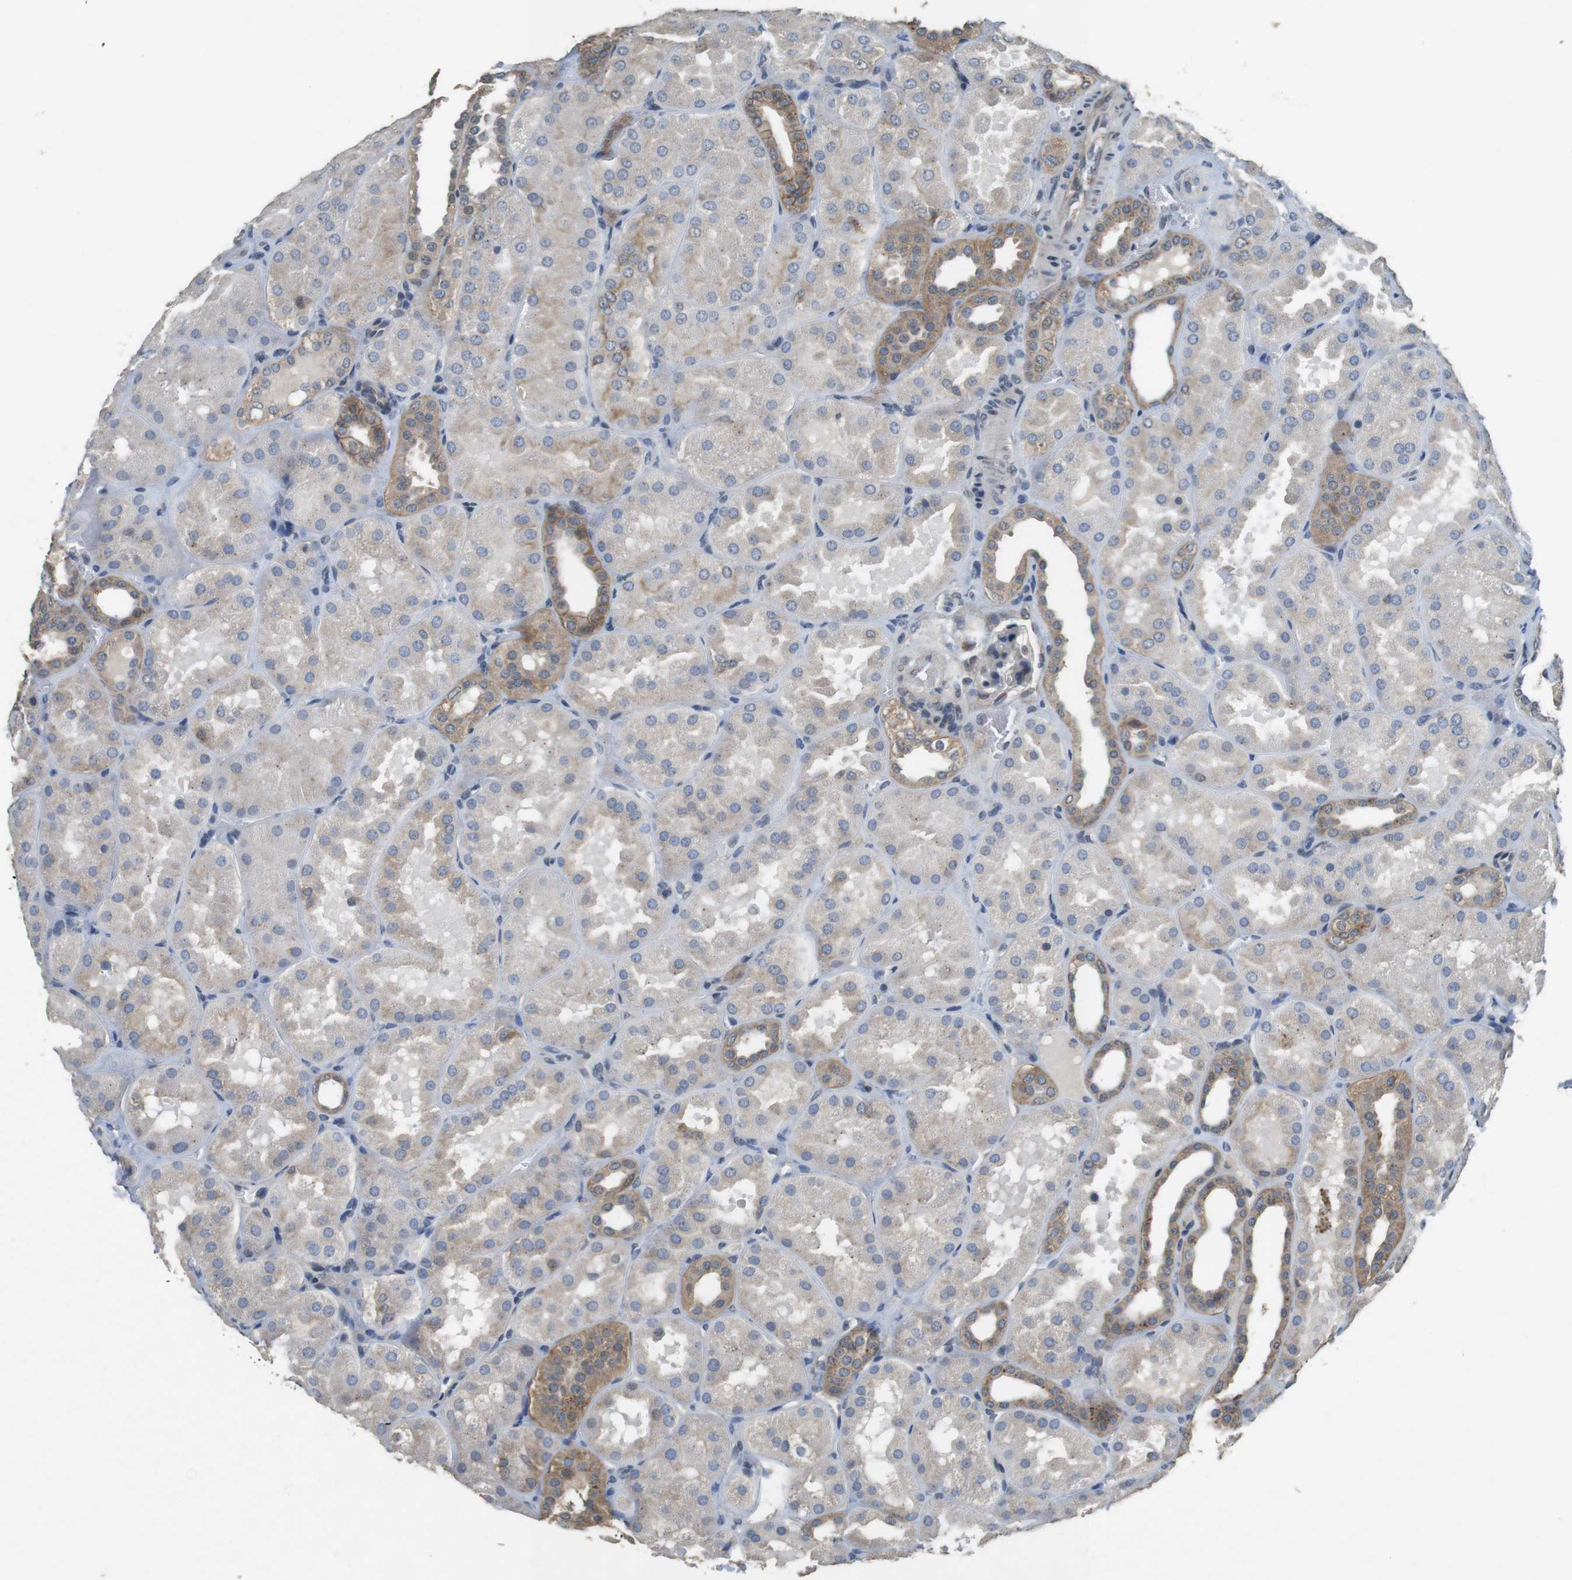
{"staining": {"intensity": "weak", "quantity": "<25%", "location": "cytoplasmic/membranous"}, "tissue": "kidney", "cell_type": "Cells in glomeruli", "image_type": "normal", "snomed": [{"axis": "morphology", "description": "Normal tissue, NOS"}, {"axis": "topography", "description": "Kidney"}], "caption": "Cells in glomeruli are negative for brown protein staining in unremarkable kidney. The staining was performed using DAB (3,3'-diaminobenzidine) to visualize the protein expression in brown, while the nuclei were stained in blue with hematoxylin (Magnification: 20x).", "gene": "CLDN7", "patient": {"sex": "male", "age": 28}}